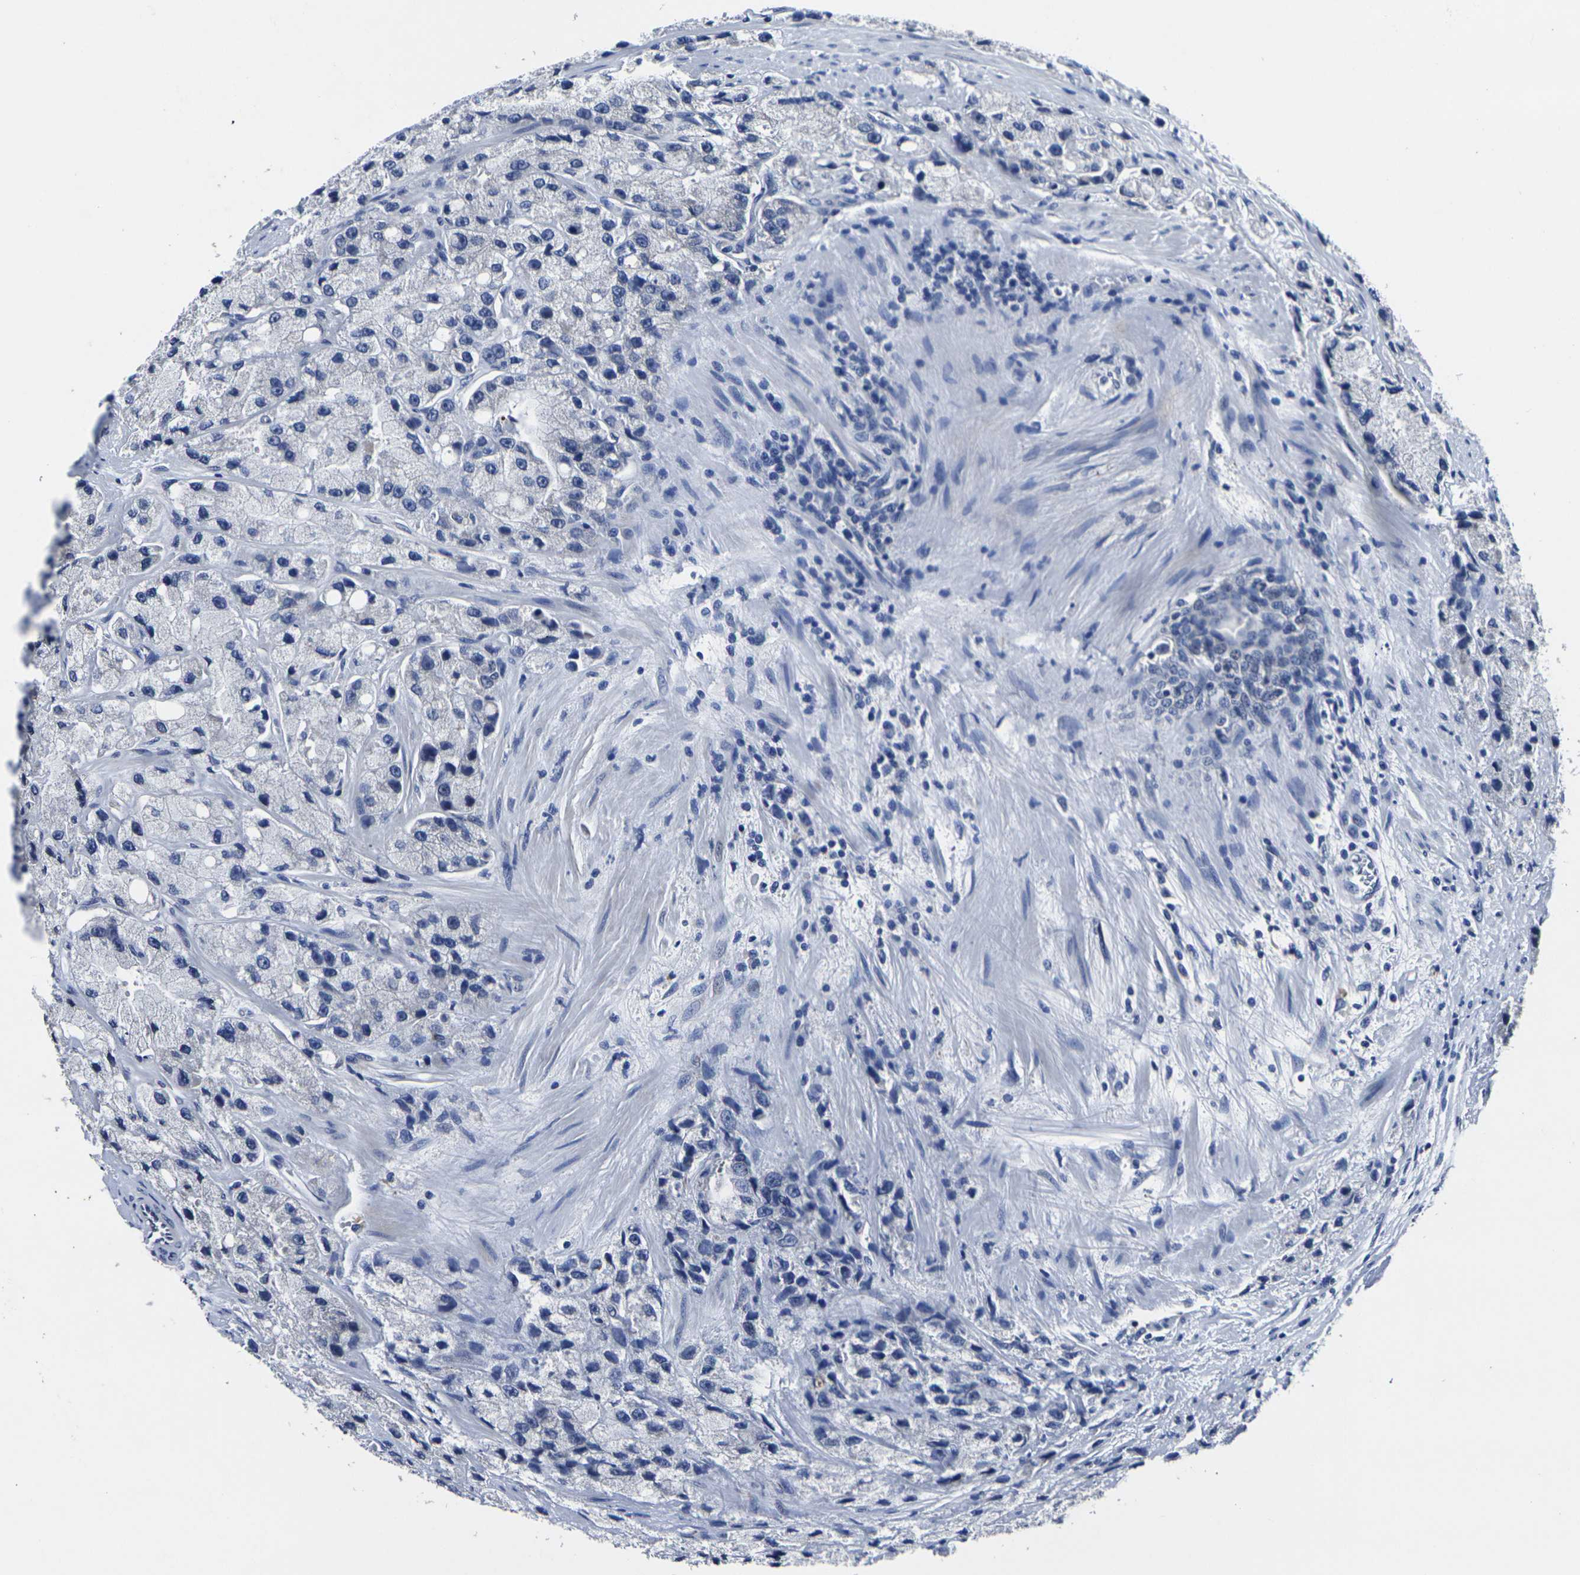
{"staining": {"intensity": "negative", "quantity": "none", "location": "none"}, "tissue": "prostate cancer", "cell_type": "Tumor cells", "image_type": "cancer", "snomed": [{"axis": "morphology", "description": "Adenocarcinoma, High grade"}, {"axis": "topography", "description": "Prostate"}], "caption": "A high-resolution photomicrograph shows IHC staining of high-grade adenocarcinoma (prostate), which shows no significant expression in tumor cells.", "gene": "CYP2C8", "patient": {"sex": "male", "age": 58}}